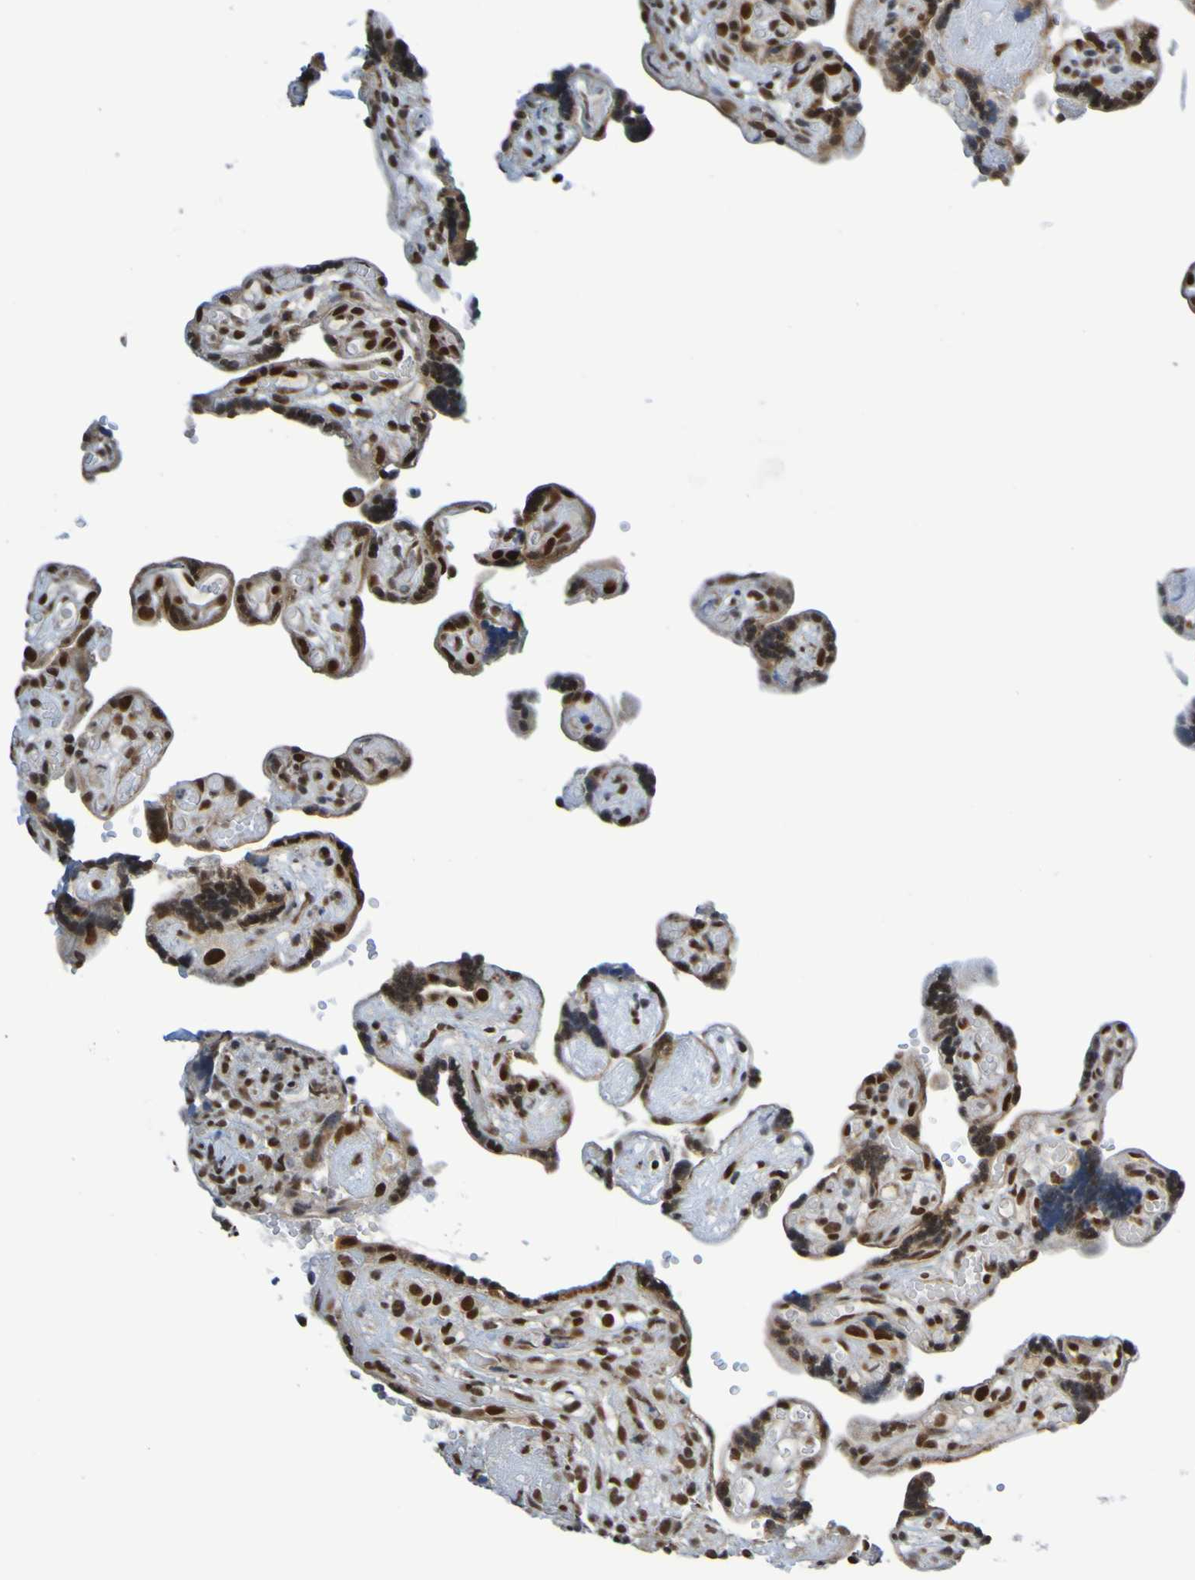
{"staining": {"intensity": "strong", "quantity": ">75%", "location": "cytoplasmic/membranous,nuclear"}, "tissue": "placenta", "cell_type": "Decidual cells", "image_type": "normal", "snomed": [{"axis": "morphology", "description": "Normal tissue, NOS"}, {"axis": "topography", "description": "Placenta"}], "caption": "IHC staining of normal placenta, which exhibits high levels of strong cytoplasmic/membranous,nuclear expression in about >75% of decidual cells indicating strong cytoplasmic/membranous,nuclear protein staining. The staining was performed using DAB (brown) for protein detection and nuclei were counterstained in hematoxylin (blue).", "gene": "HDAC2", "patient": {"sex": "female", "age": 30}}